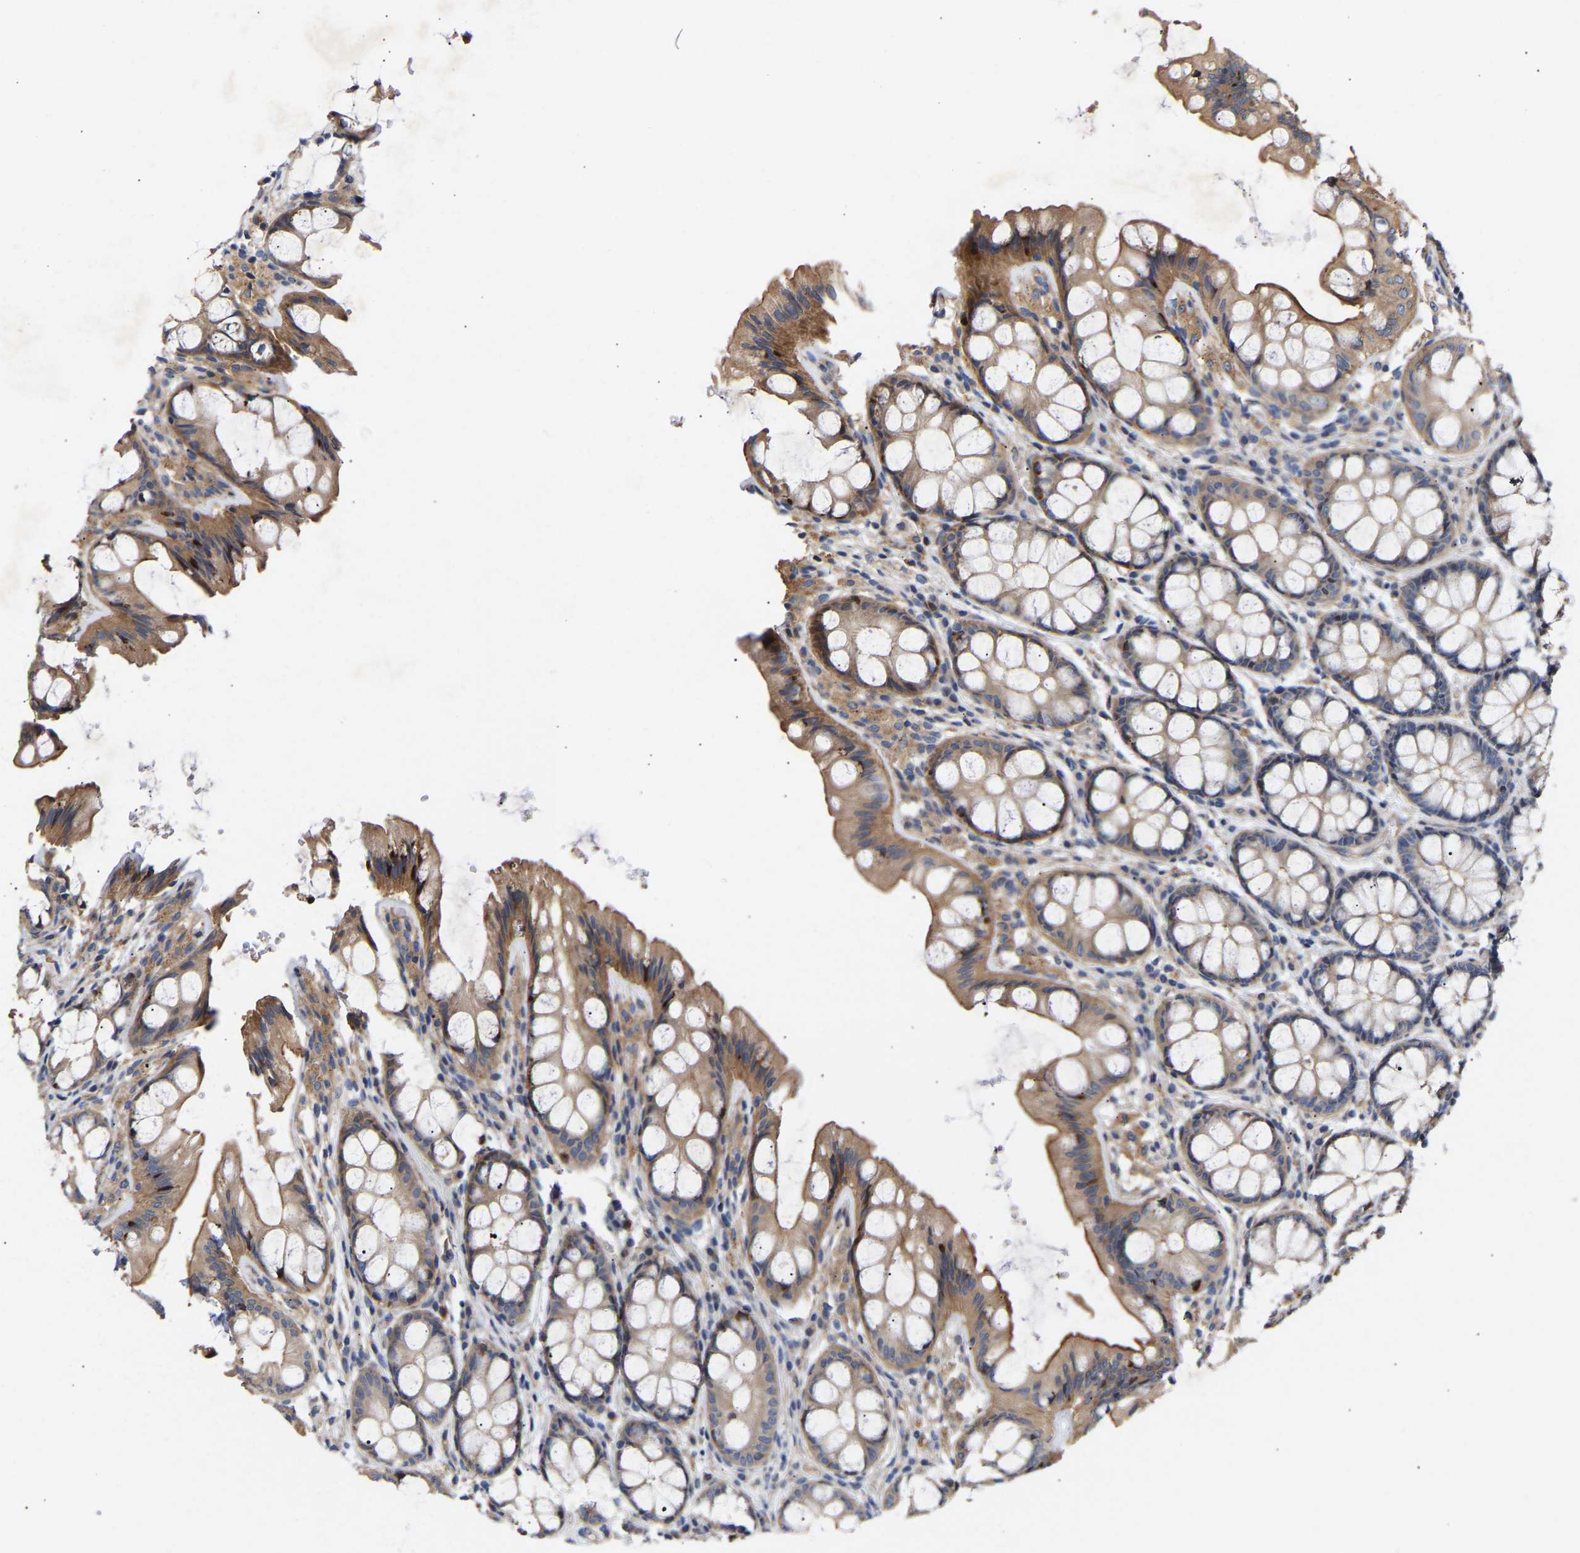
{"staining": {"intensity": "weak", "quantity": ">75%", "location": "cytoplasmic/membranous"}, "tissue": "colon", "cell_type": "Endothelial cells", "image_type": "normal", "snomed": [{"axis": "morphology", "description": "Normal tissue, NOS"}, {"axis": "topography", "description": "Colon"}], "caption": "Approximately >75% of endothelial cells in unremarkable human colon exhibit weak cytoplasmic/membranous protein positivity as visualized by brown immunohistochemical staining.", "gene": "KASH5", "patient": {"sex": "male", "age": 47}}